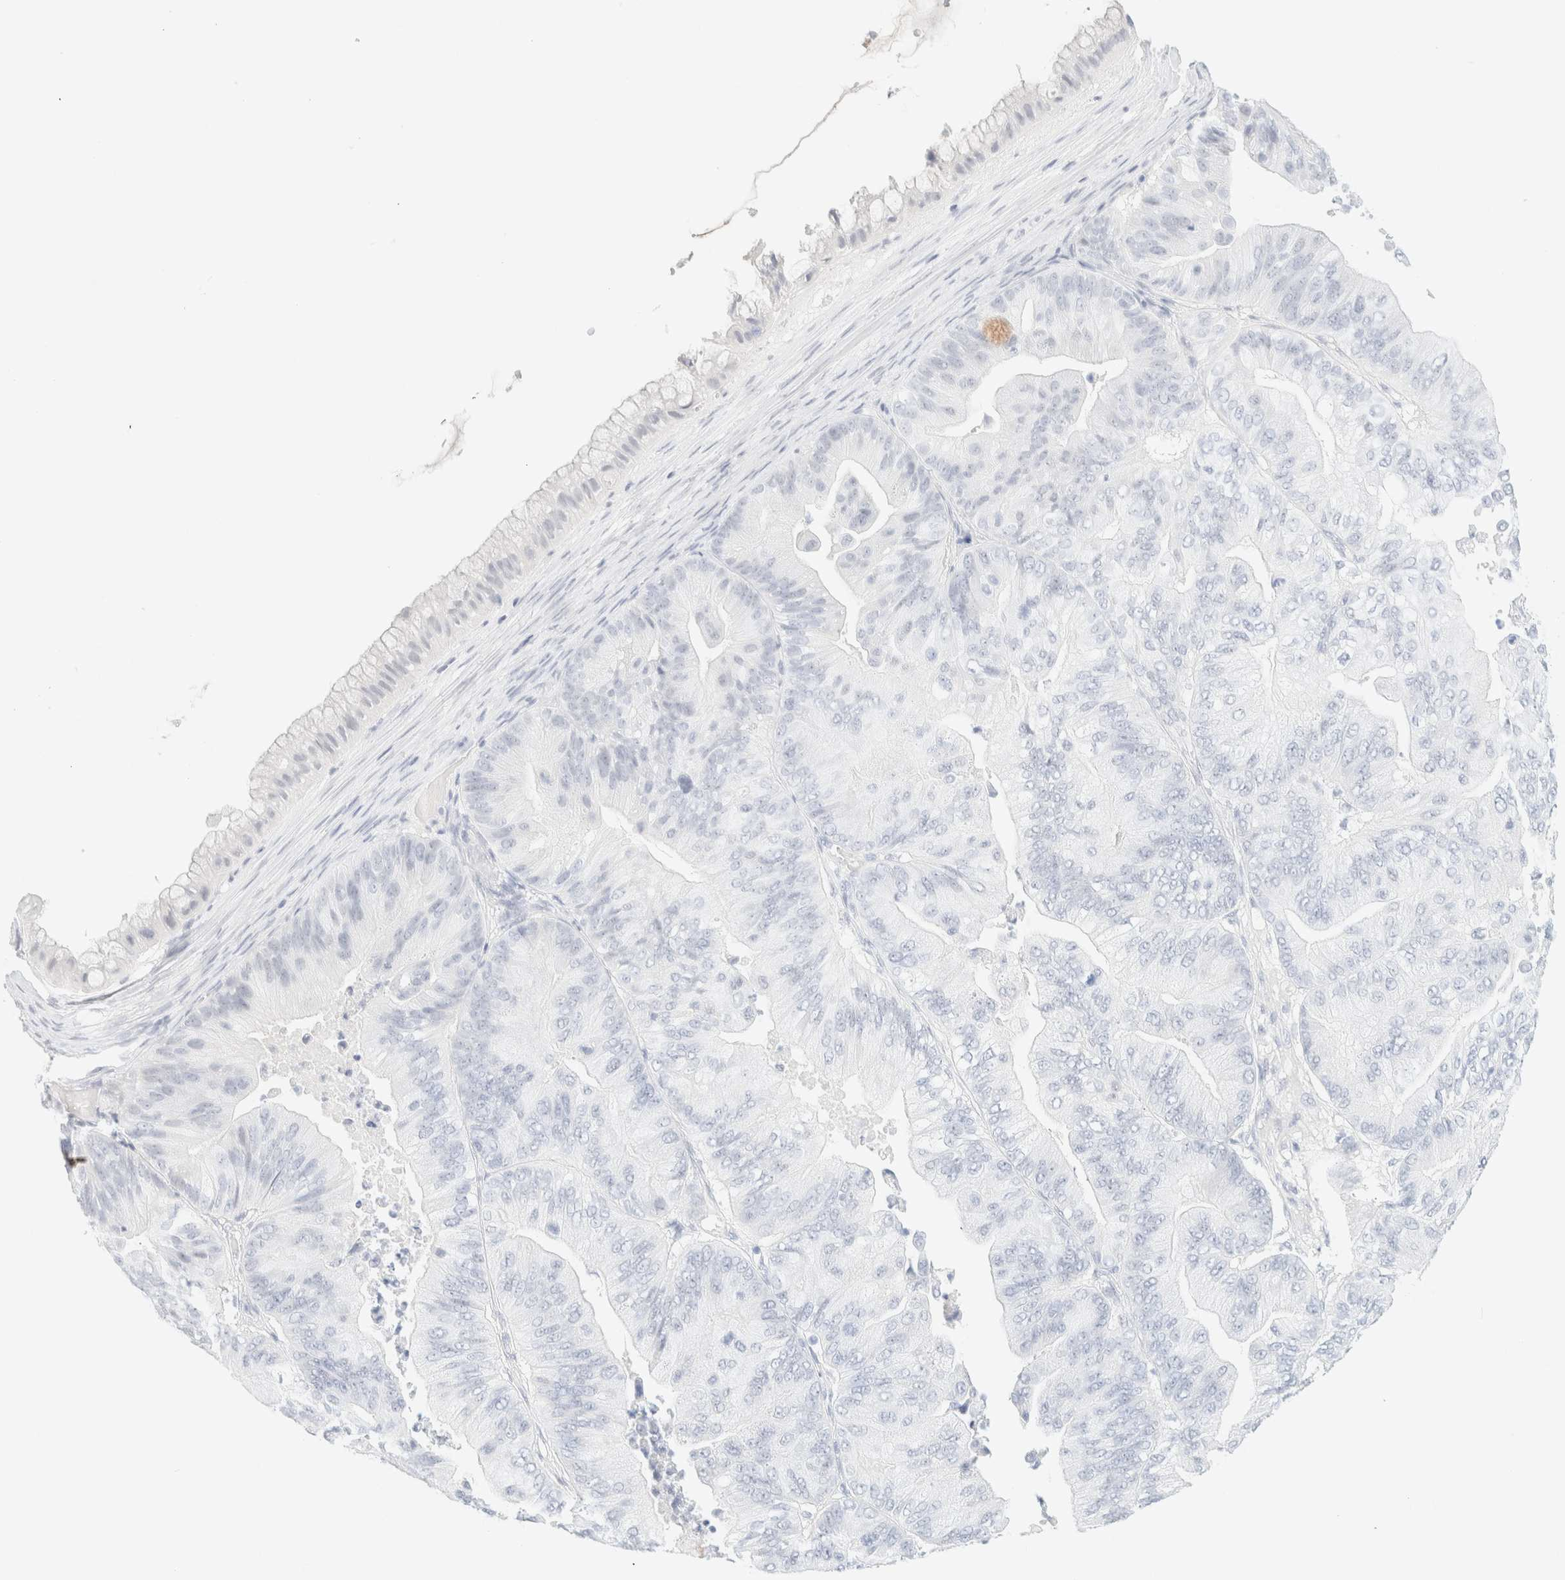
{"staining": {"intensity": "negative", "quantity": "none", "location": "none"}, "tissue": "ovarian cancer", "cell_type": "Tumor cells", "image_type": "cancer", "snomed": [{"axis": "morphology", "description": "Cystadenocarcinoma, mucinous, NOS"}, {"axis": "topography", "description": "Ovary"}], "caption": "The histopathology image shows no significant staining in tumor cells of ovarian cancer.", "gene": "KRT15", "patient": {"sex": "female", "age": 61}}